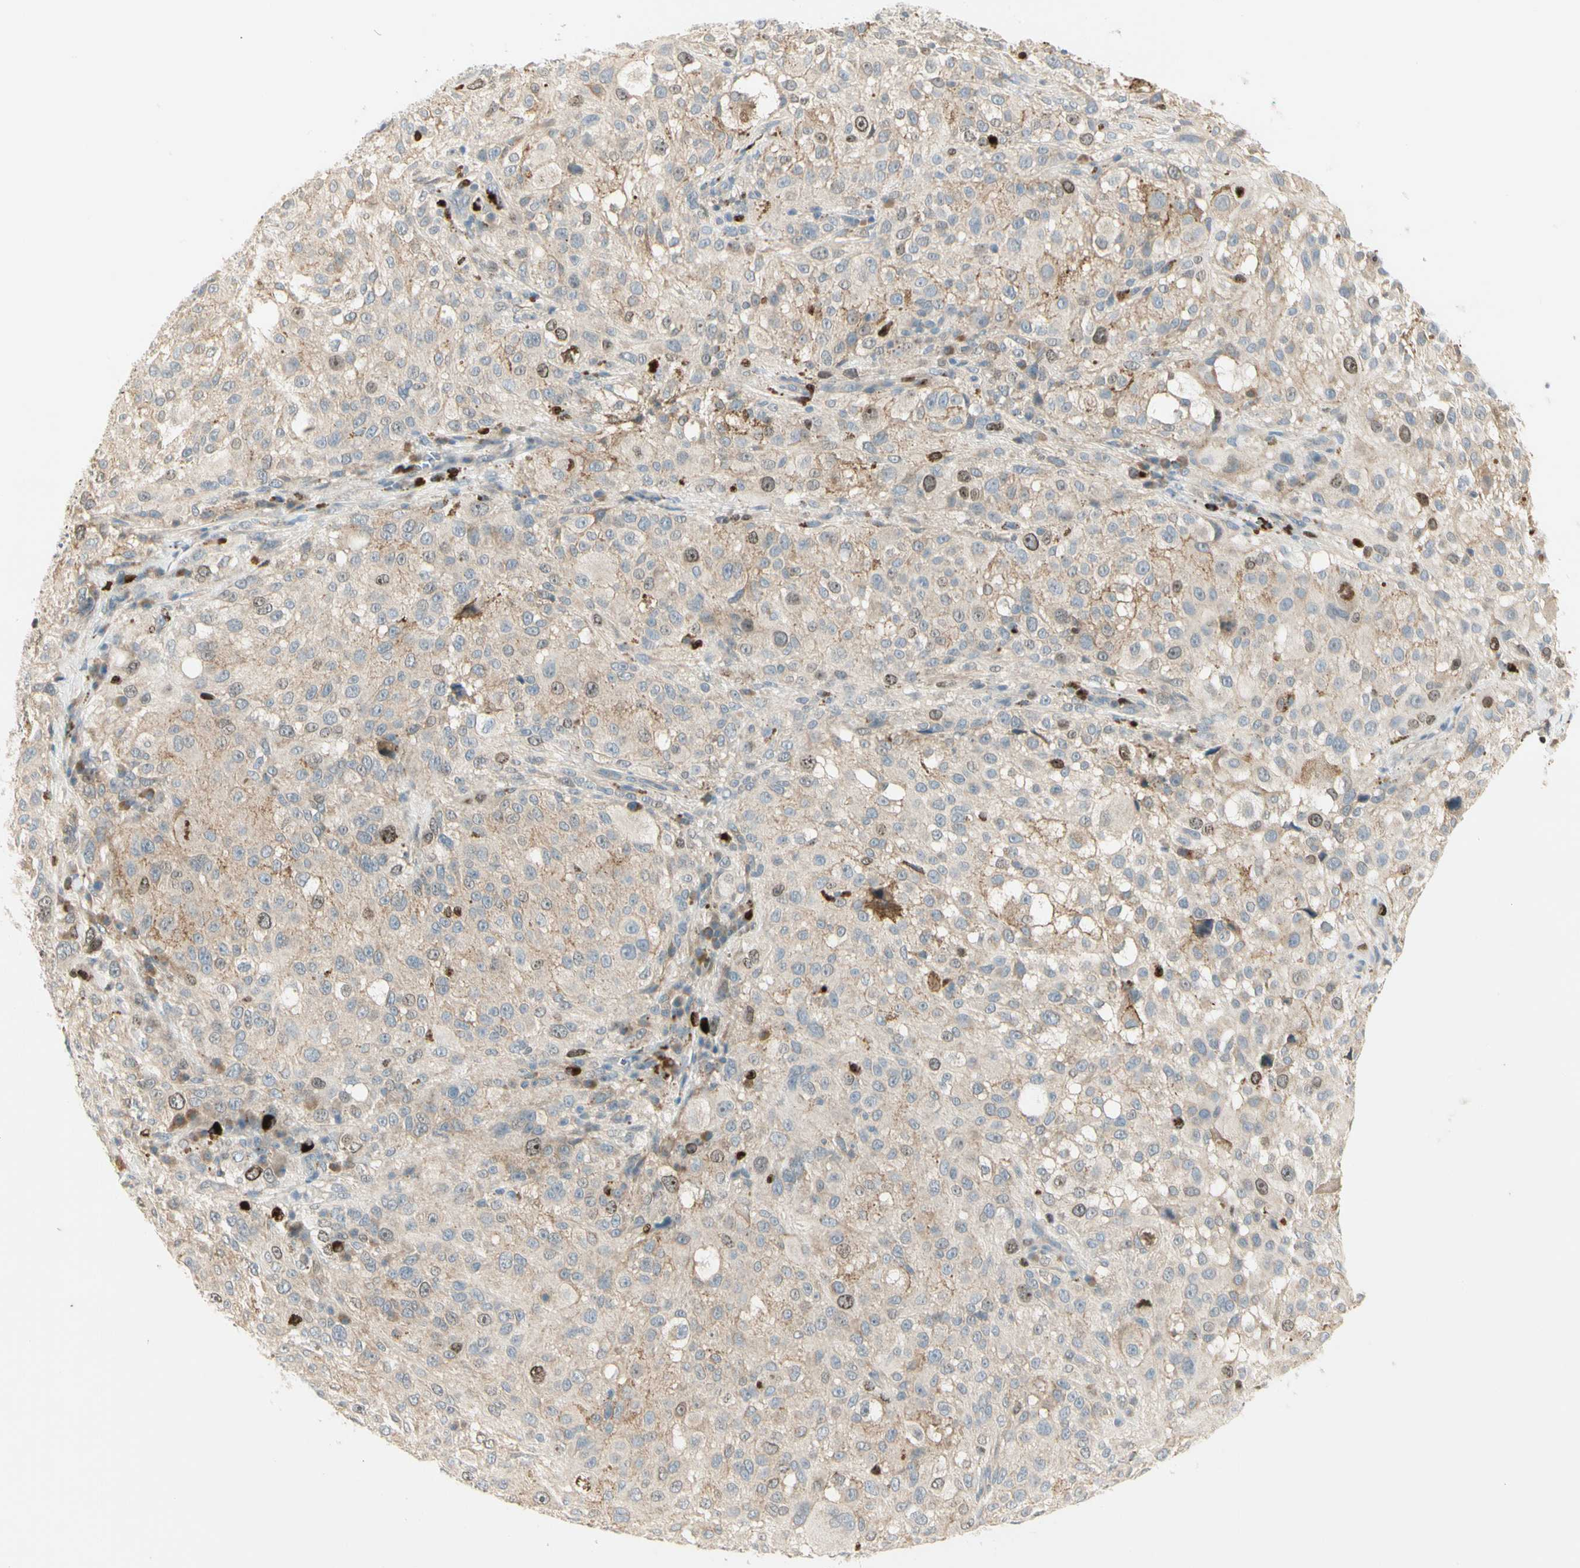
{"staining": {"intensity": "strong", "quantity": "<25%", "location": "nuclear"}, "tissue": "melanoma", "cell_type": "Tumor cells", "image_type": "cancer", "snomed": [{"axis": "morphology", "description": "Necrosis, NOS"}, {"axis": "morphology", "description": "Malignant melanoma, NOS"}, {"axis": "topography", "description": "Skin"}], "caption": "Immunohistochemistry micrograph of neoplastic tissue: human malignant melanoma stained using IHC shows medium levels of strong protein expression localized specifically in the nuclear of tumor cells, appearing as a nuclear brown color.", "gene": "PITX1", "patient": {"sex": "female", "age": 87}}